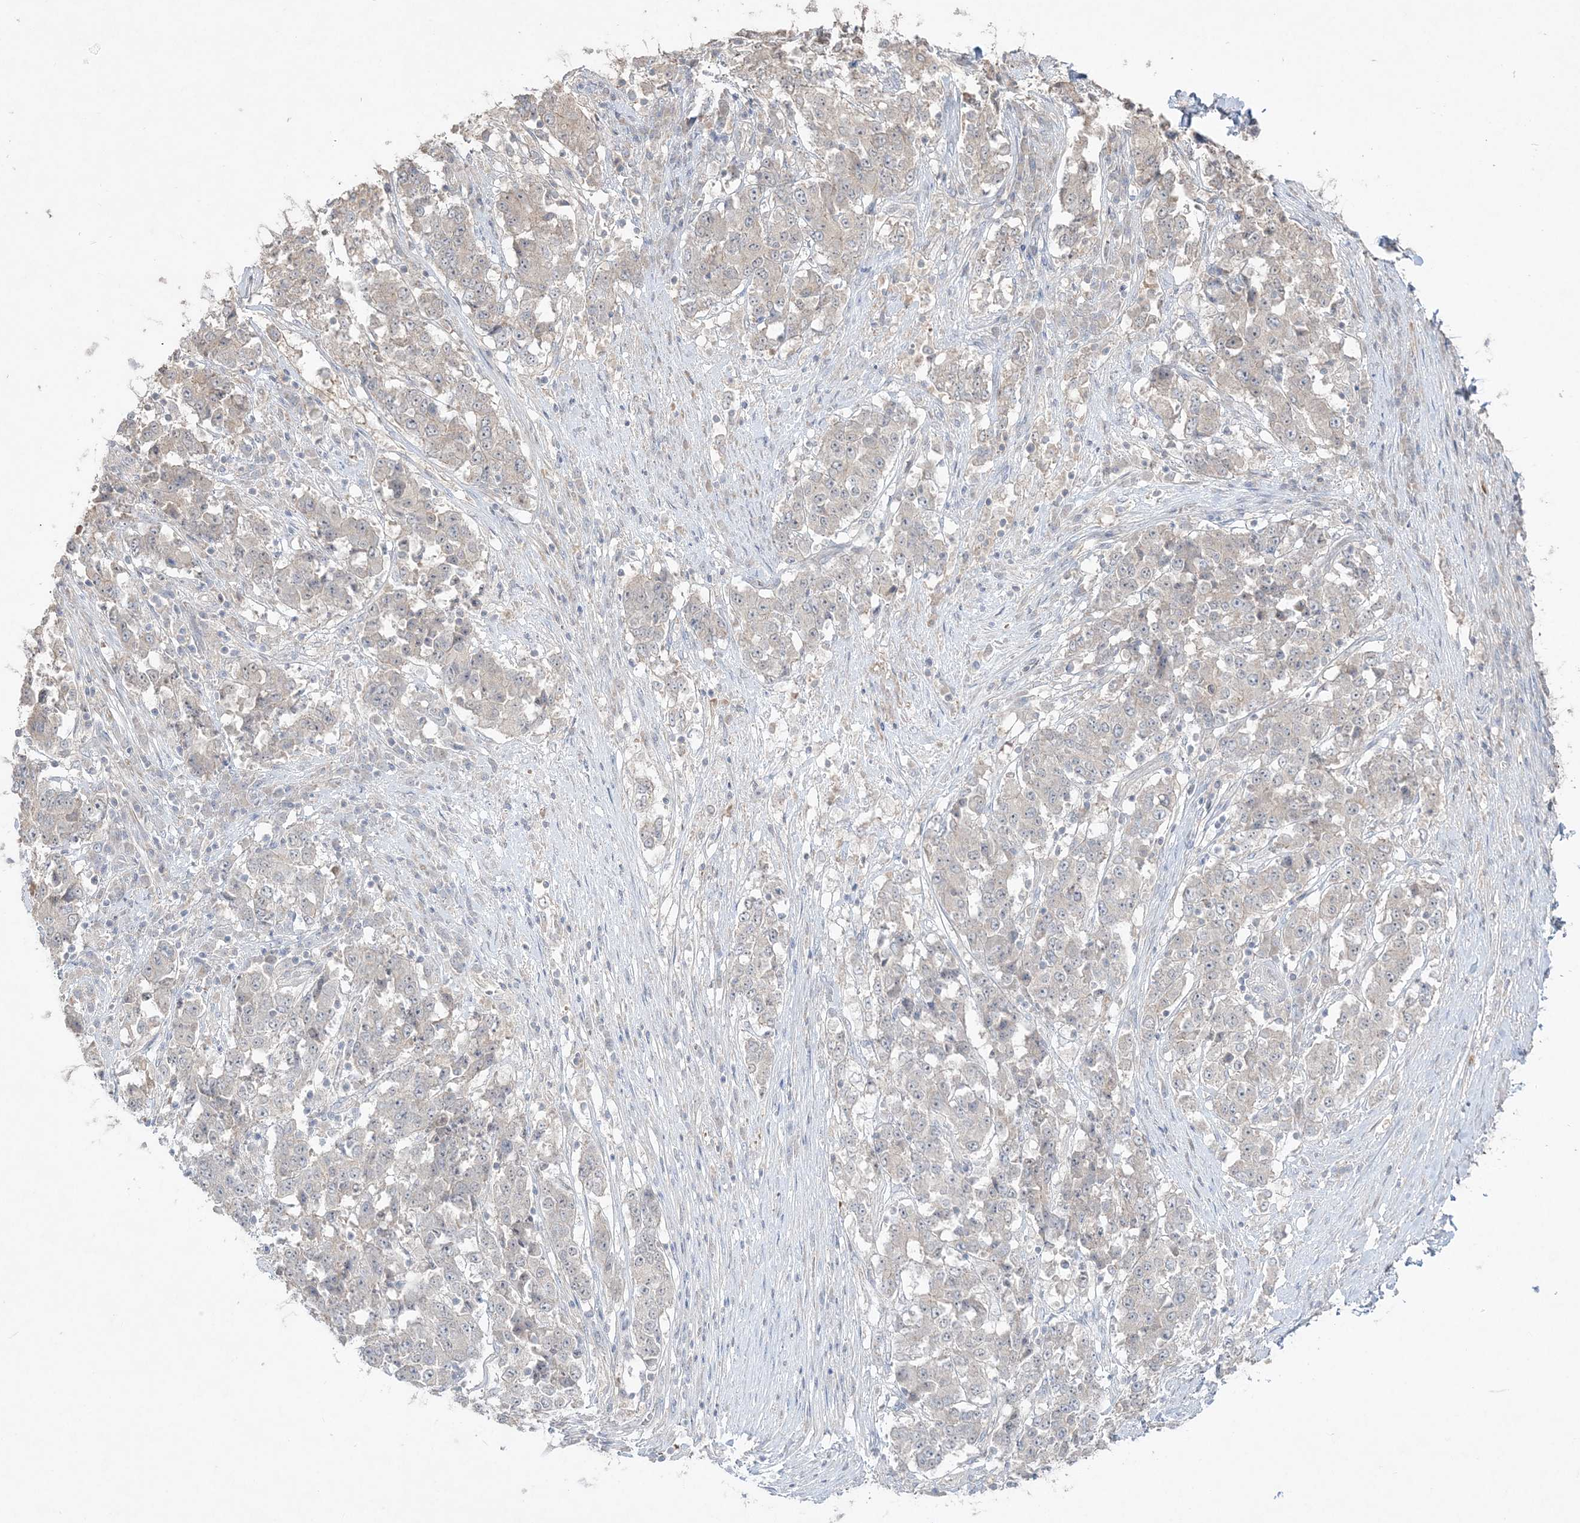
{"staining": {"intensity": "negative", "quantity": "none", "location": "none"}, "tissue": "stomach cancer", "cell_type": "Tumor cells", "image_type": "cancer", "snomed": [{"axis": "morphology", "description": "Adenocarcinoma, NOS"}, {"axis": "topography", "description": "Stomach"}], "caption": "The immunohistochemistry (IHC) histopathology image has no significant expression in tumor cells of stomach cancer tissue.", "gene": "SH3BP4", "patient": {"sex": "male", "age": 59}}